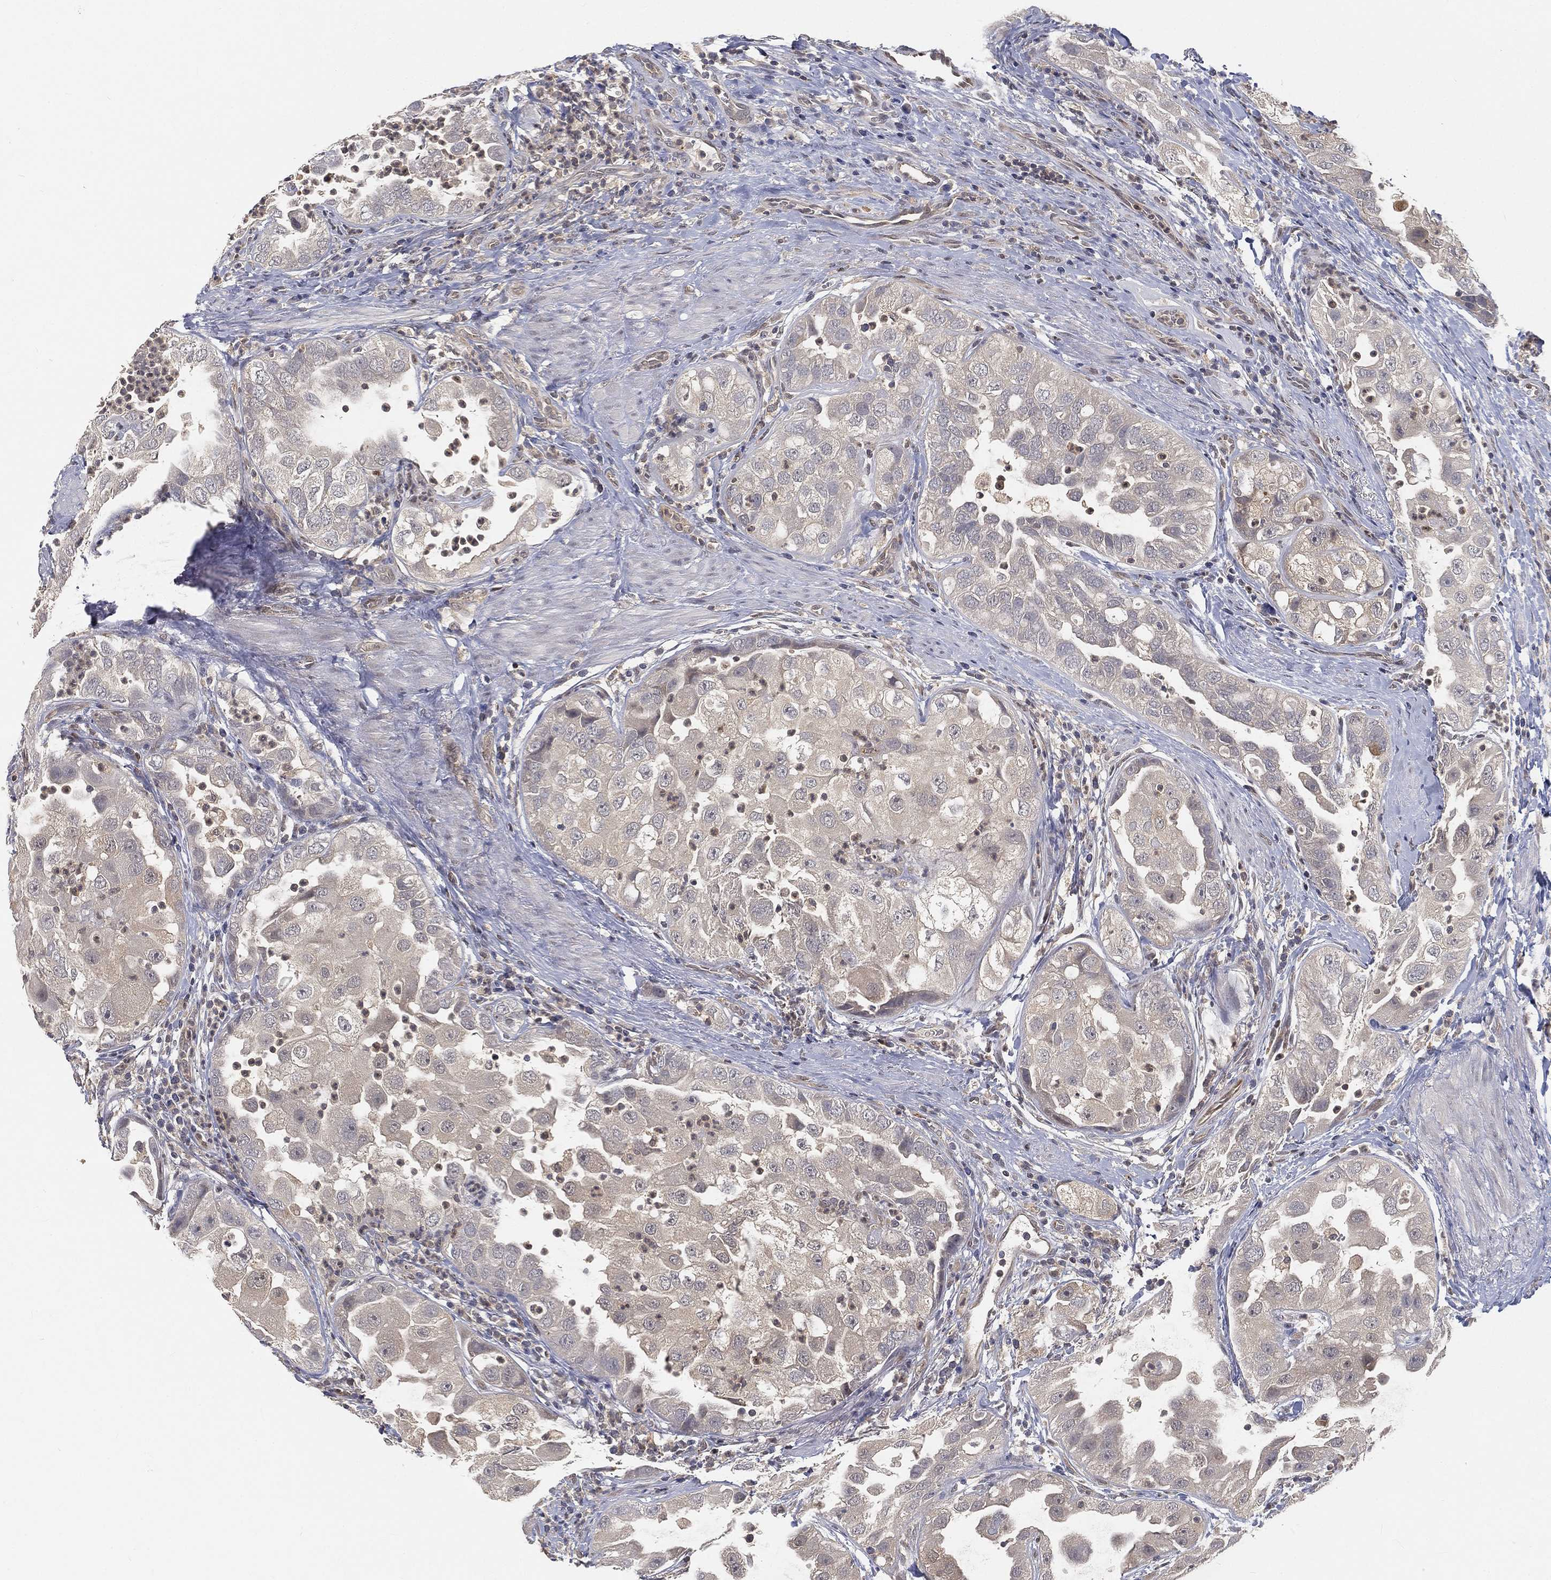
{"staining": {"intensity": "negative", "quantity": "none", "location": "none"}, "tissue": "urothelial cancer", "cell_type": "Tumor cells", "image_type": "cancer", "snomed": [{"axis": "morphology", "description": "Urothelial carcinoma, High grade"}, {"axis": "topography", "description": "Urinary bladder"}], "caption": "There is no significant staining in tumor cells of high-grade urothelial carcinoma.", "gene": "MAPK1", "patient": {"sex": "female", "age": 41}}